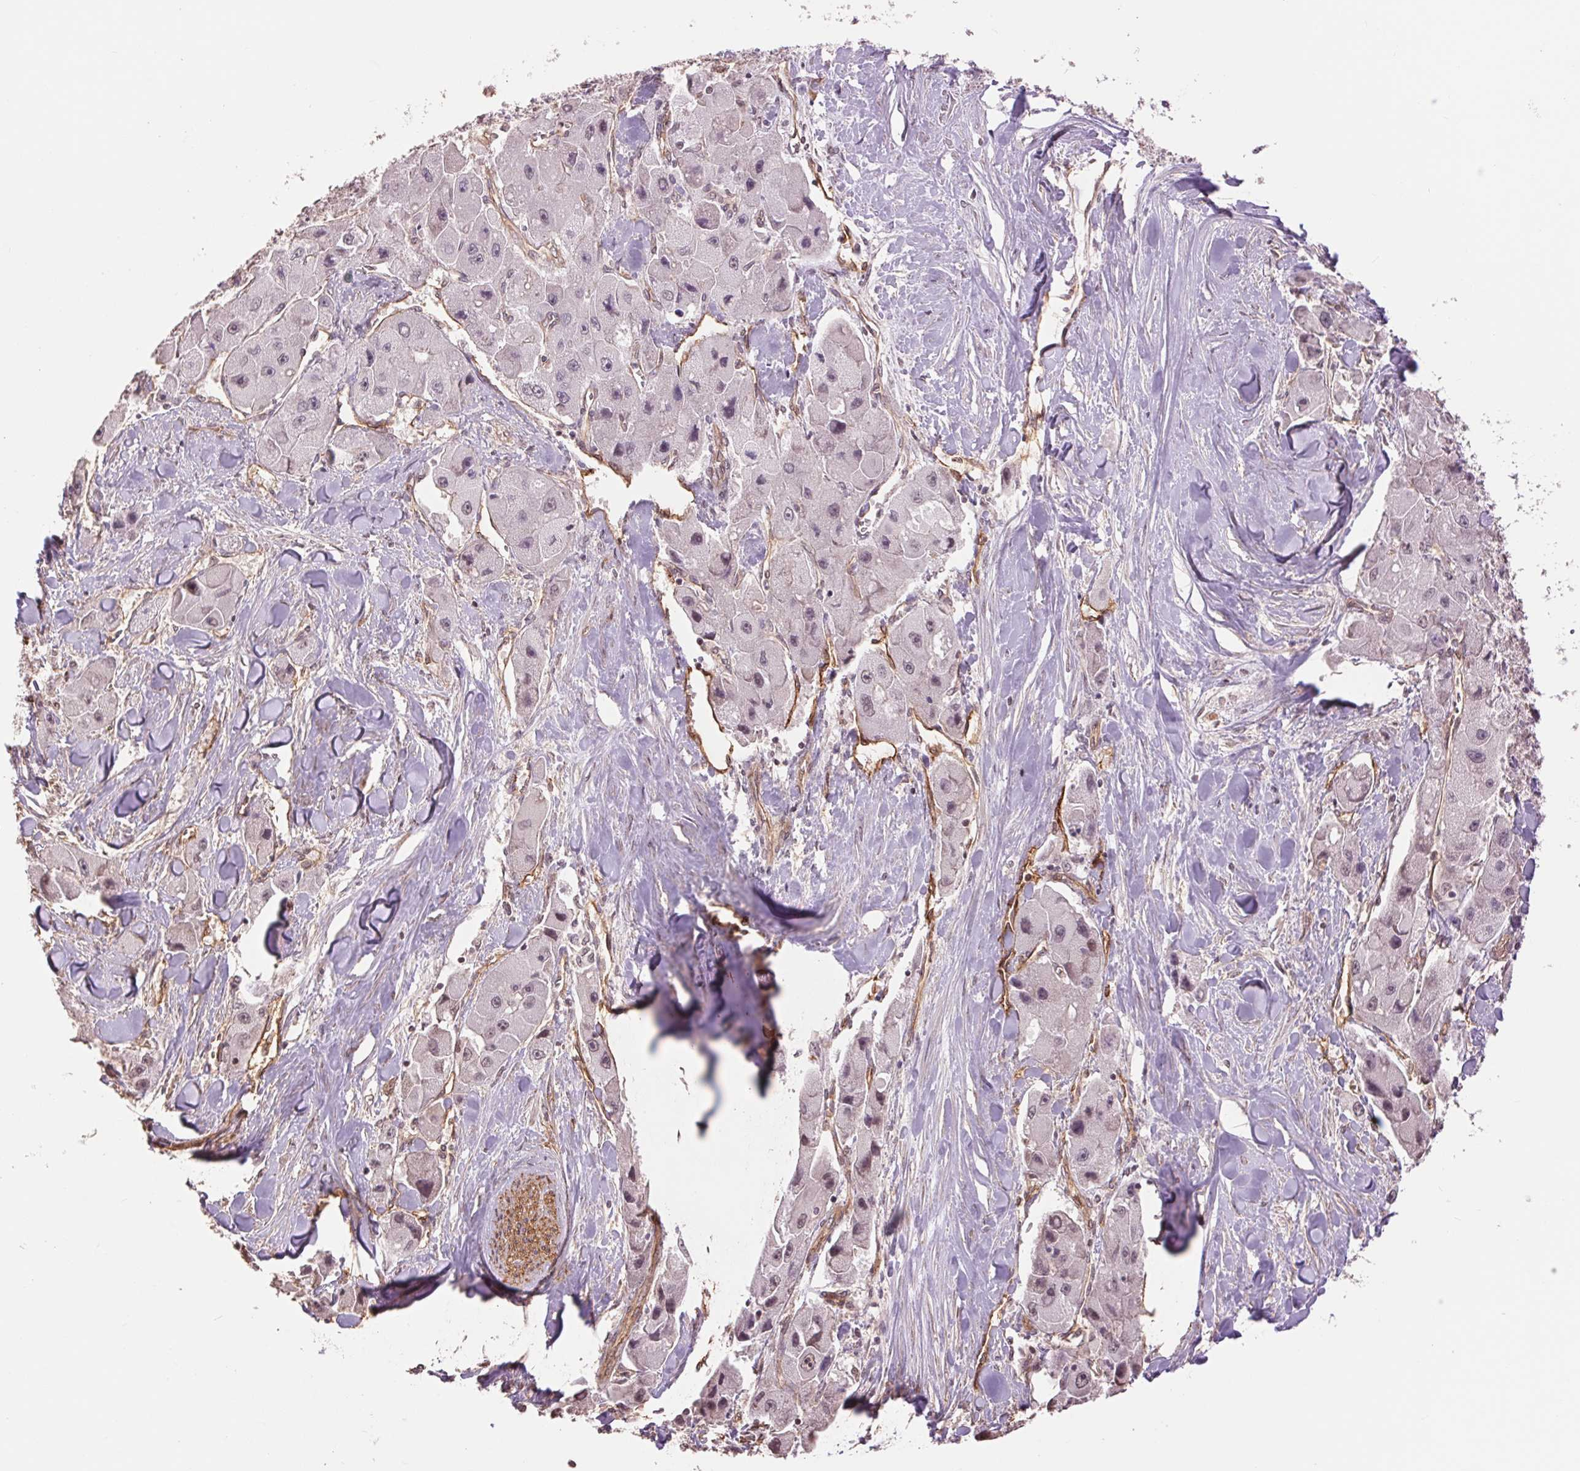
{"staining": {"intensity": "weak", "quantity": "<25%", "location": "nuclear"}, "tissue": "liver cancer", "cell_type": "Tumor cells", "image_type": "cancer", "snomed": [{"axis": "morphology", "description": "Carcinoma, Hepatocellular, NOS"}, {"axis": "topography", "description": "Liver"}], "caption": "Tumor cells show no significant protein expression in liver hepatocellular carcinoma.", "gene": "PALM", "patient": {"sex": "male", "age": 24}}